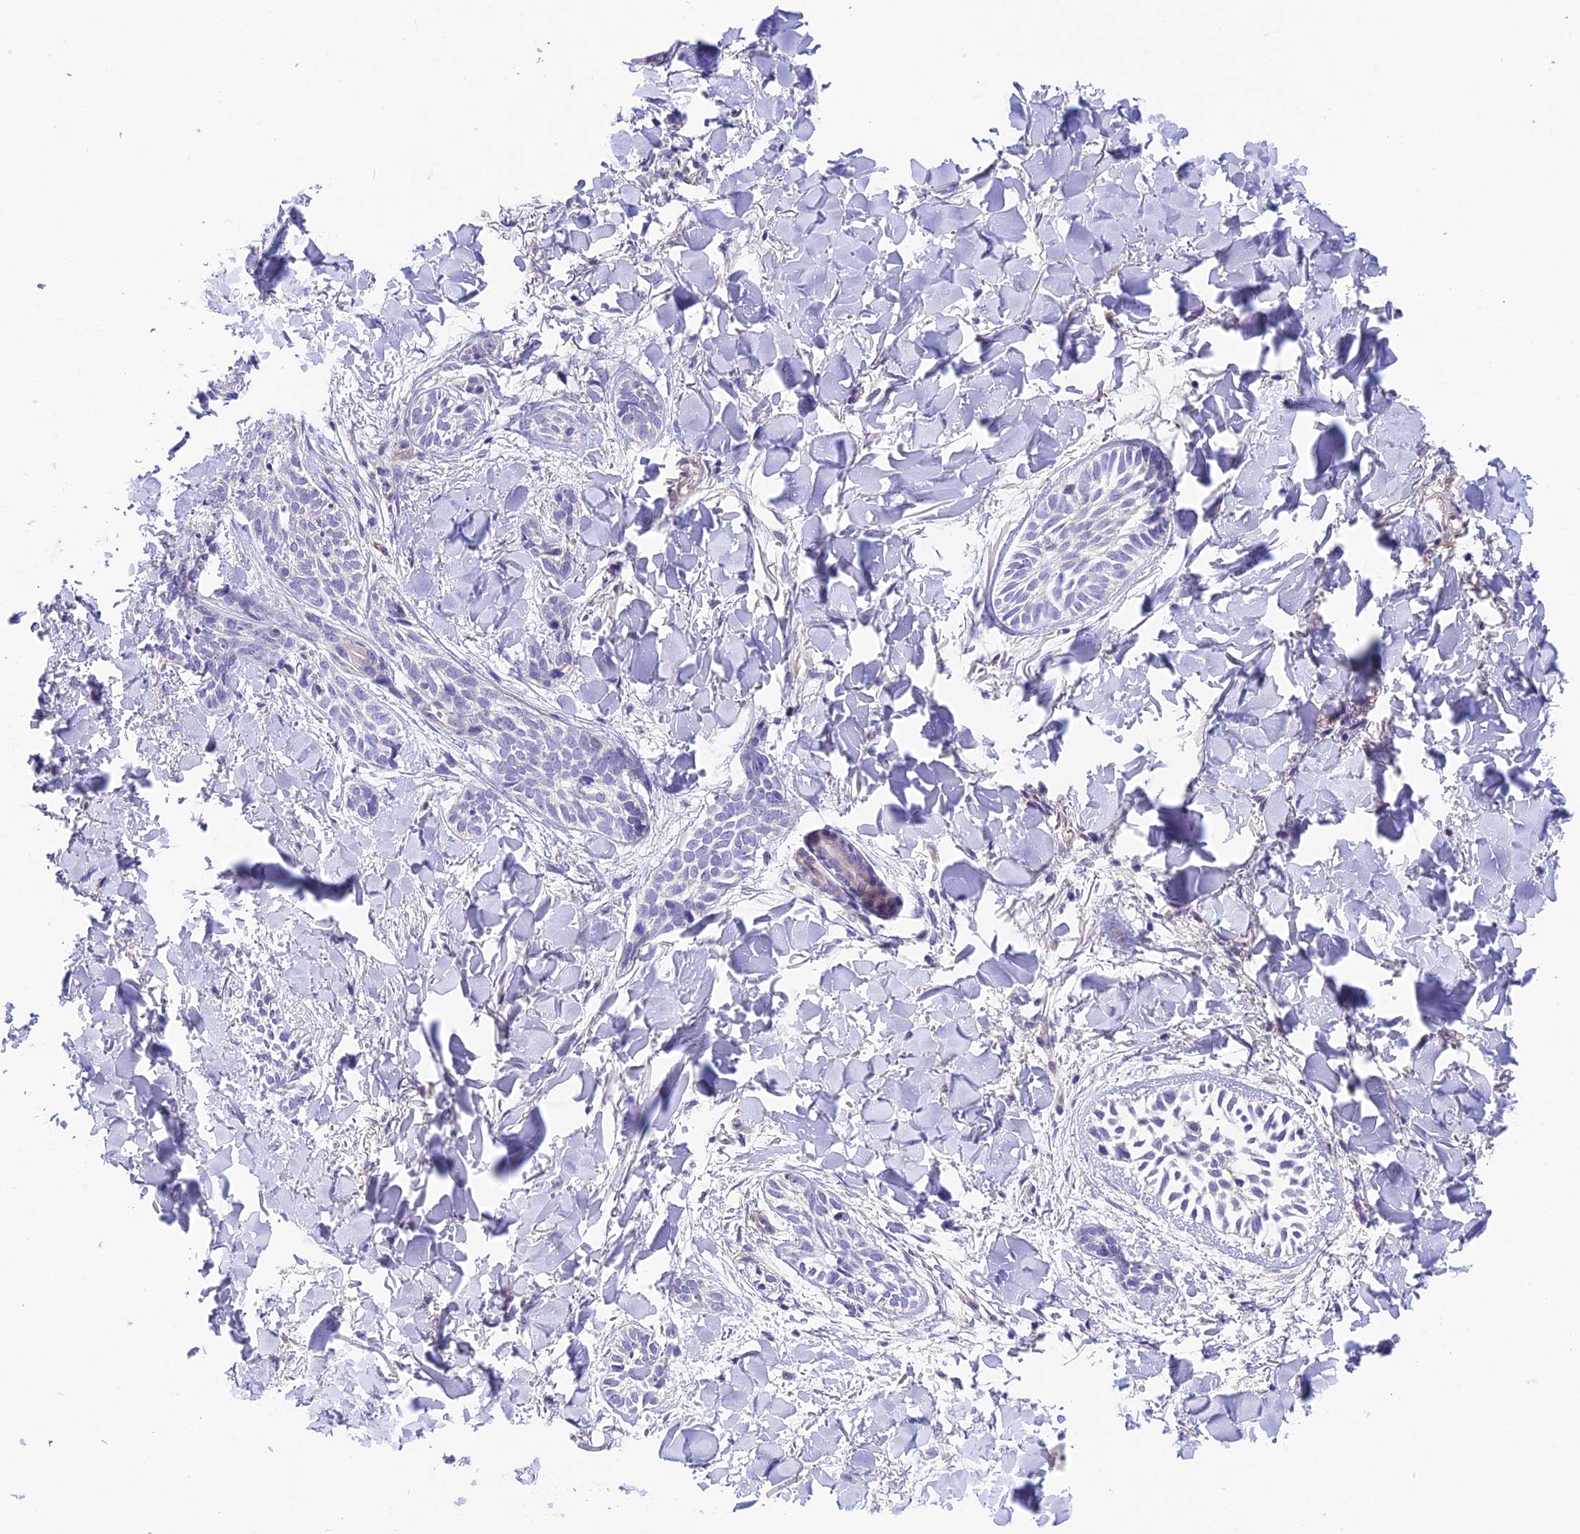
{"staining": {"intensity": "negative", "quantity": "none", "location": "none"}, "tissue": "skin cancer", "cell_type": "Tumor cells", "image_type": "cancer", "snomed": [{"axis": "morphology", "description": "Basal cell carcinoma"}, {"axis": "topography", "description": "Skin"}], "caption": "Immunohistochemistry photomicrograph of neoplastic tissue: human basal cell carcinoma (skin) stained with DAB reveals no significant protein expression in tumor cells.", "gene": "DUSP29", "patient": {"sex": "female", "age": 59}}